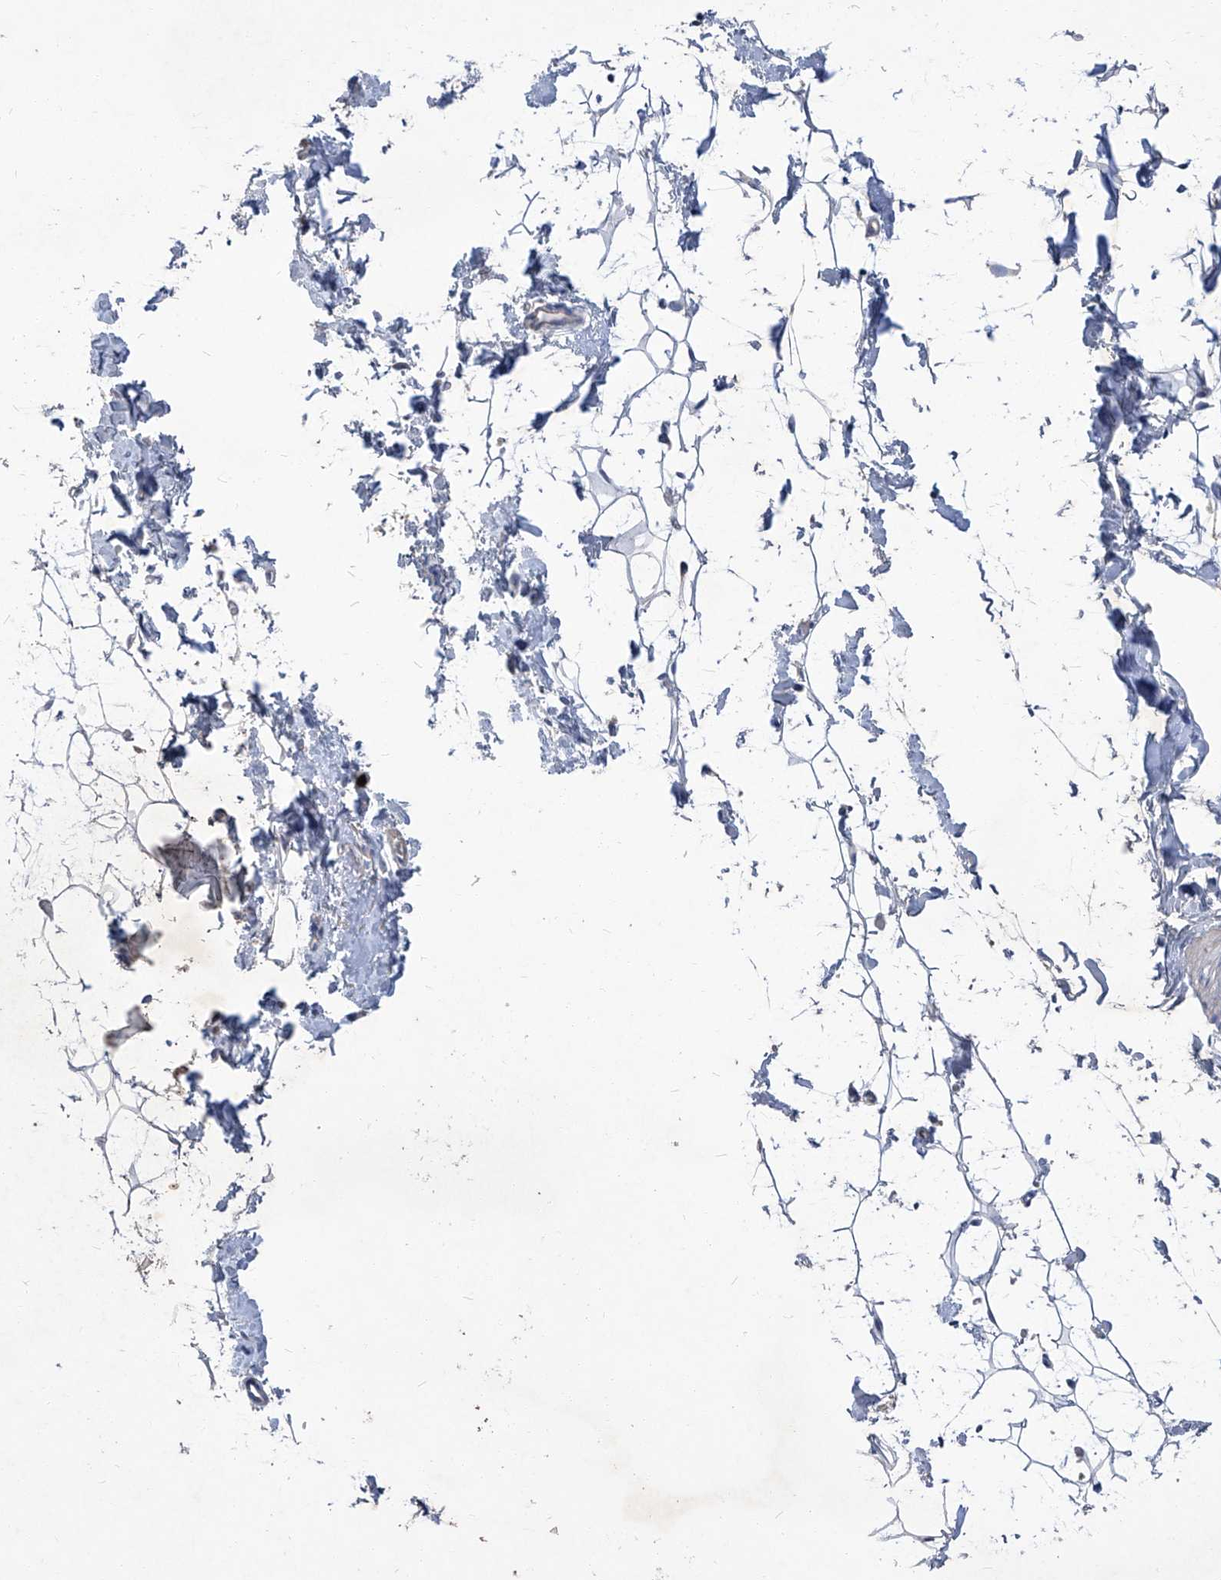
{"staining": {"intensity": "negative", "quantity": "none", "location": "none"}, "tissue": "adipose tissue", "cell_type": "Adipocytes", "image_type": "normal", "snomed": [{"axis": "morphology", "description": "Normal tissue, NOS"}, {"axis": "topography", "description": "Breast"}], "caption": "High power microscopy micrograph of an immunohistochemistry (IHC) photomicrograph of unremarkable adipose tissue, revealing no significant expression in adipocytes.", "gene": "EPHA8", "patient": {"sex": "female", "age": 23}}